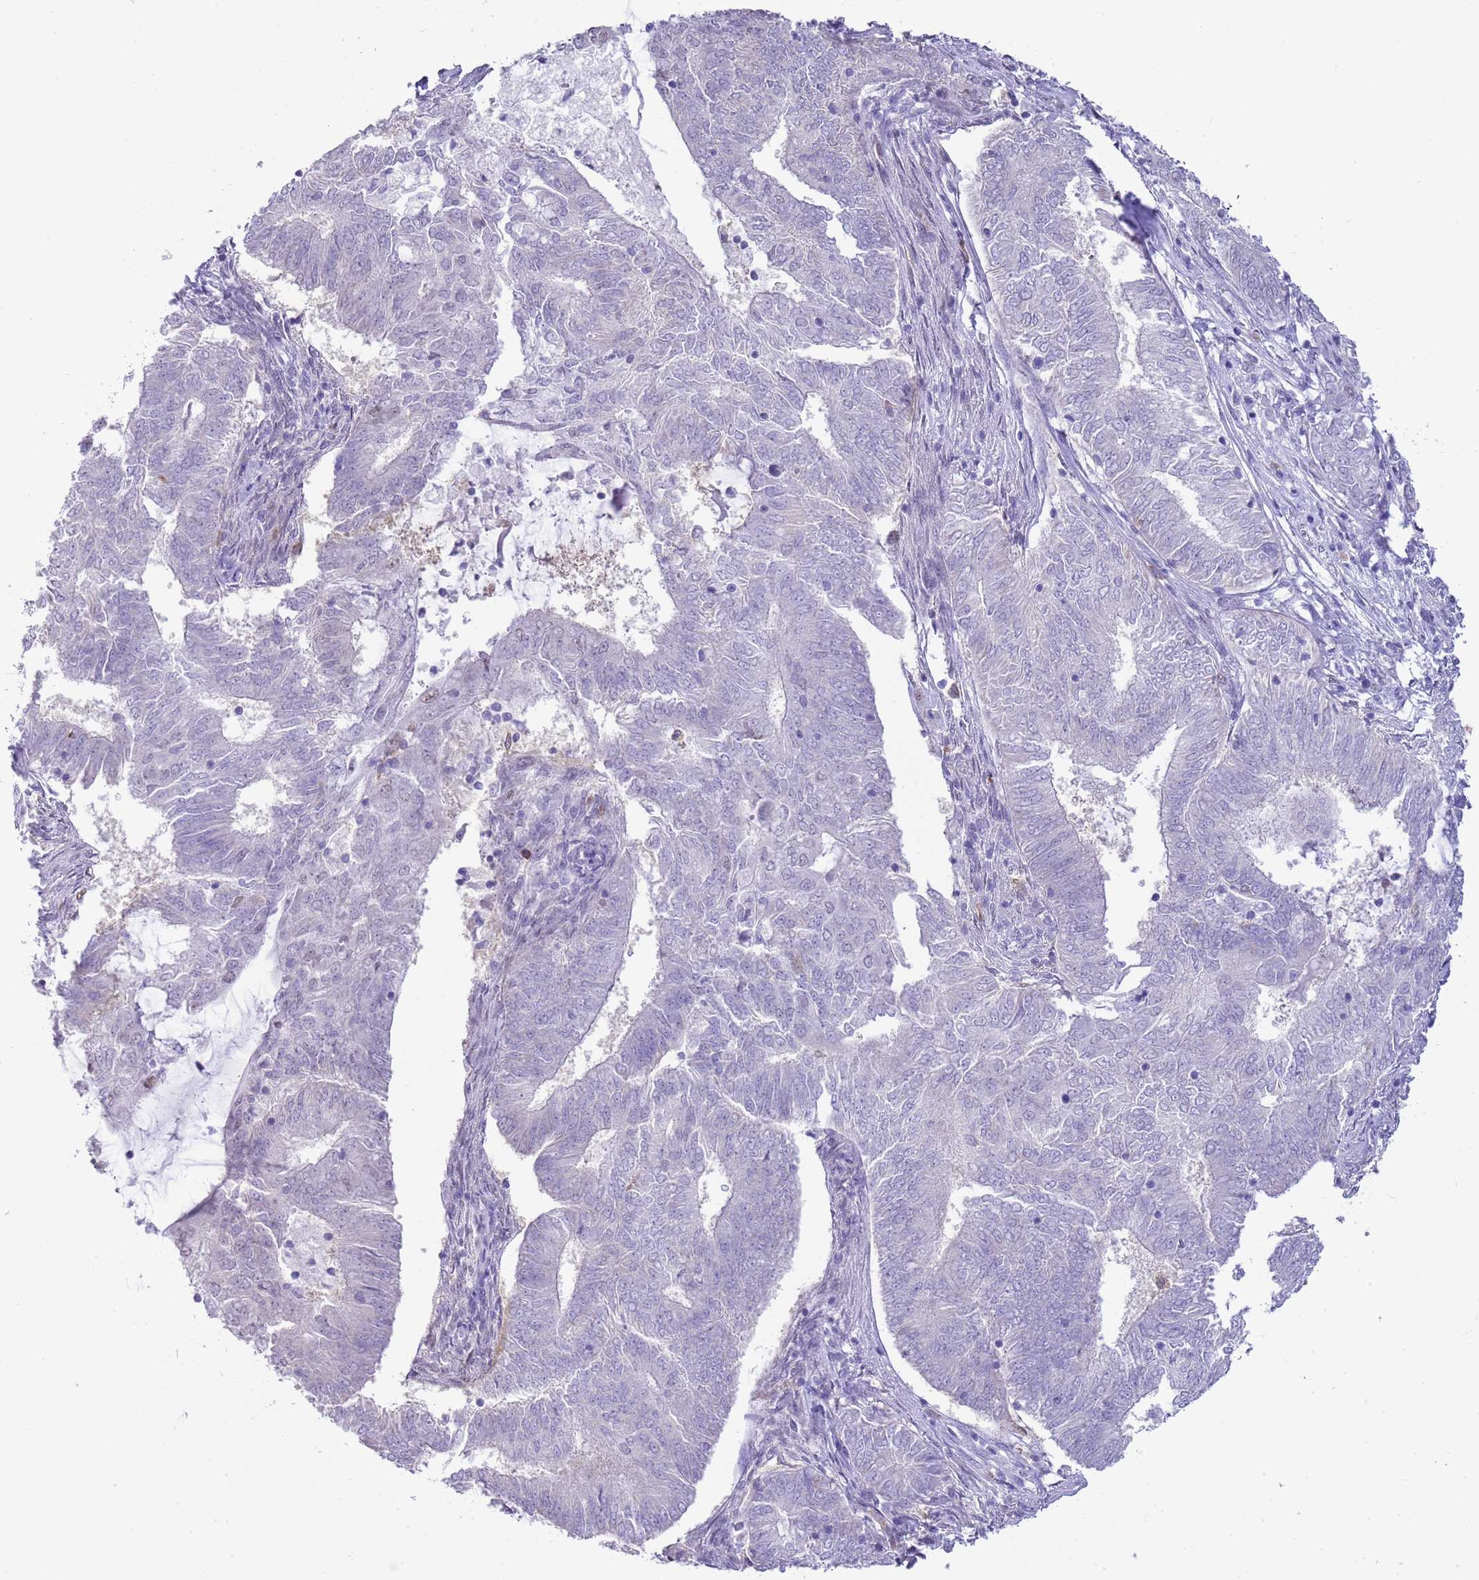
{"staining": {"intensity": "negative", "quantity": "none", "location": "none"}, "tissue": "endometrial cancer", "cell_type": "Tumor cells", "image_type": "cancer", "snomed": [{"axis": "morphology", "description": "Adenocarcinoma, NOS"}, {"axis": "topography", "description": "Endometrium"}], "caption": "Immunohistochemistry image of neoplastic tissue: human endometrial cancer stained with DAB demonstrates no significant protein expression in tumor cells. (Stains: DAB immunohistochemistry with hematoxylin counter stain, Microscopy: brightfield microscopy at high magnification).", "gene": "PPP1R17", "patient": {"sex": "female", "age": 62}}